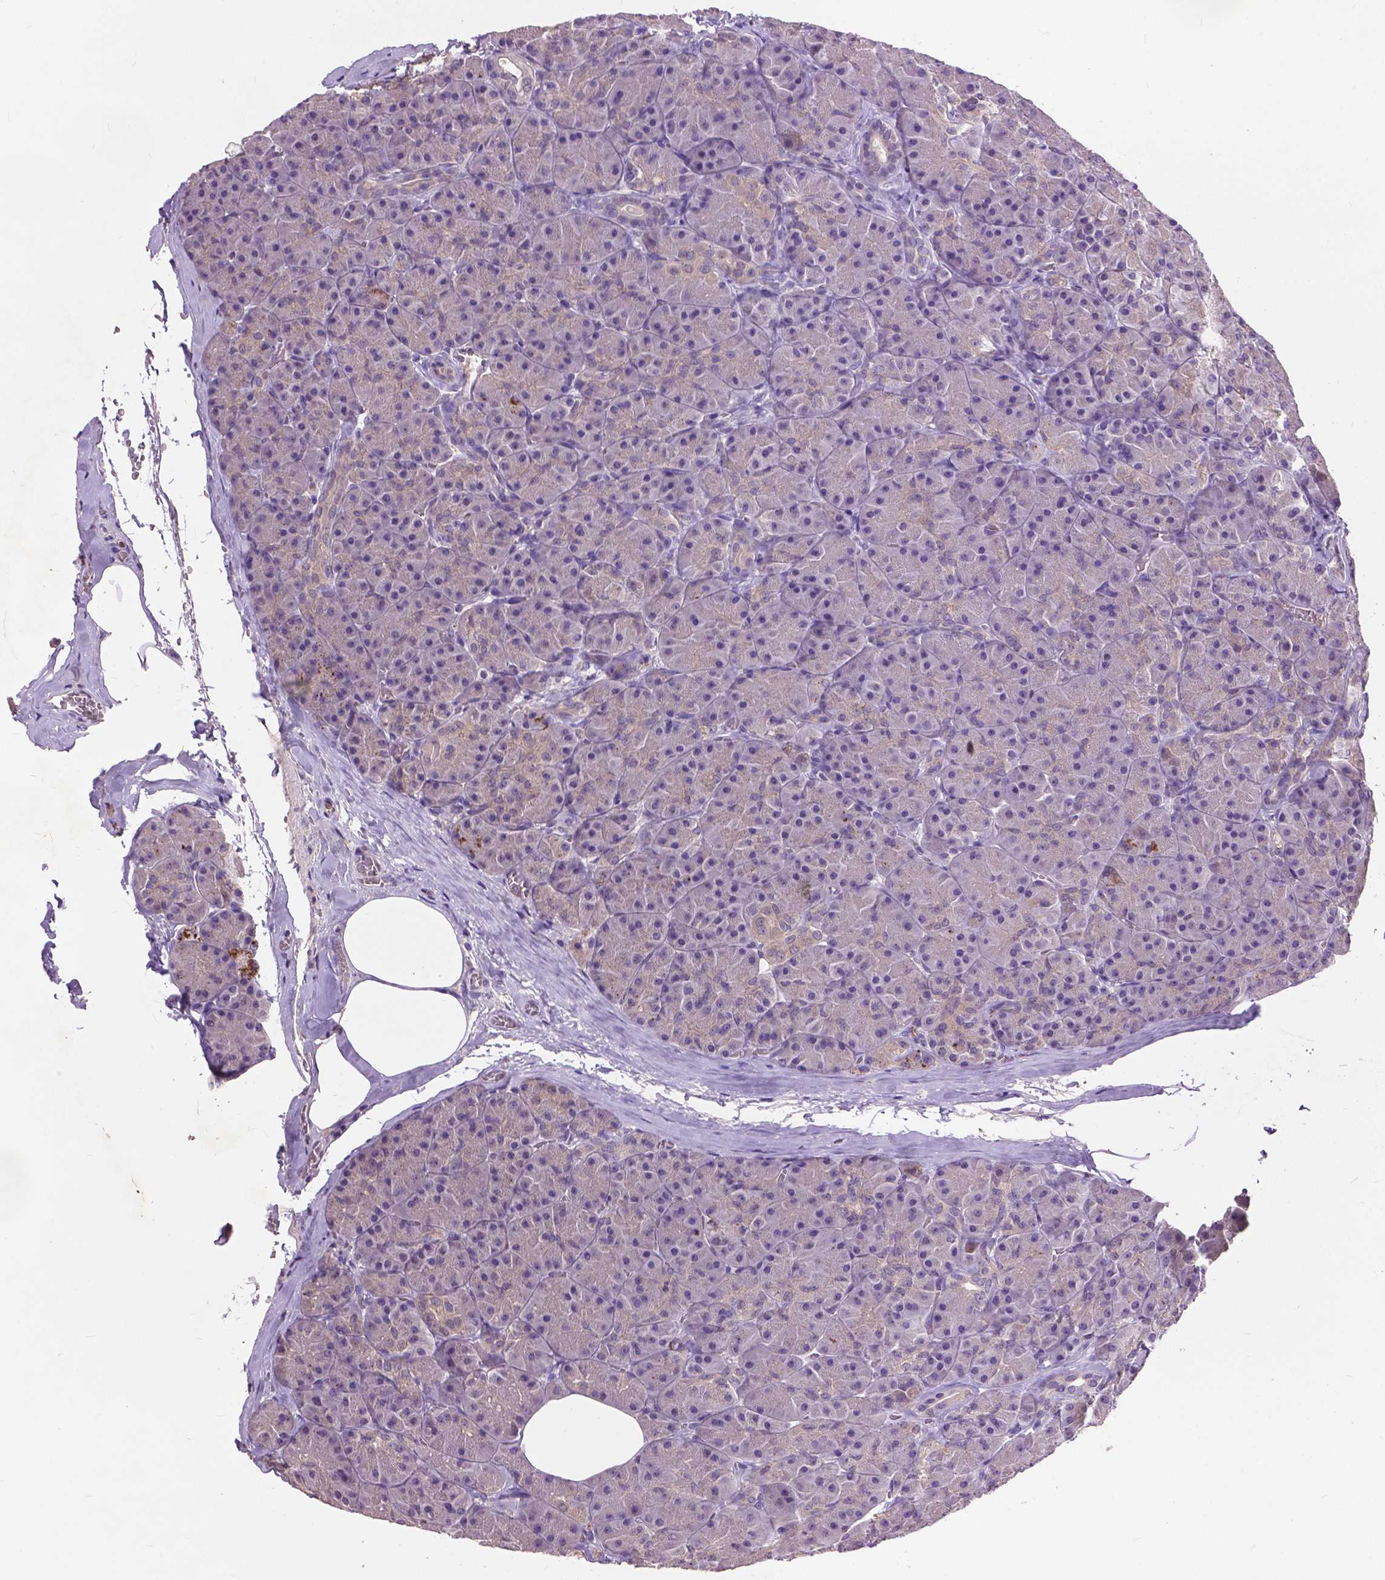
{"staining": {"intensity": "negative", "quantity": "none", "location": "none"}, "tissue": "pancreas", "cell_type": "Exocrine glandular cells", "image_type": "normal", "snomed": [{"axis": "morphology", "description": "Normal tissue, NOS"}, {"axis": "topography", "description": "Pancreas"}], "caption": "Immunohistochemistry (IHC) micrograph of unremarkable human pancreas stained for a protein (brown), which reveals no positivity in exocrine glandular cells.", "gene": "ZNF337", "patient": {"sex": "male", "age": 57}}